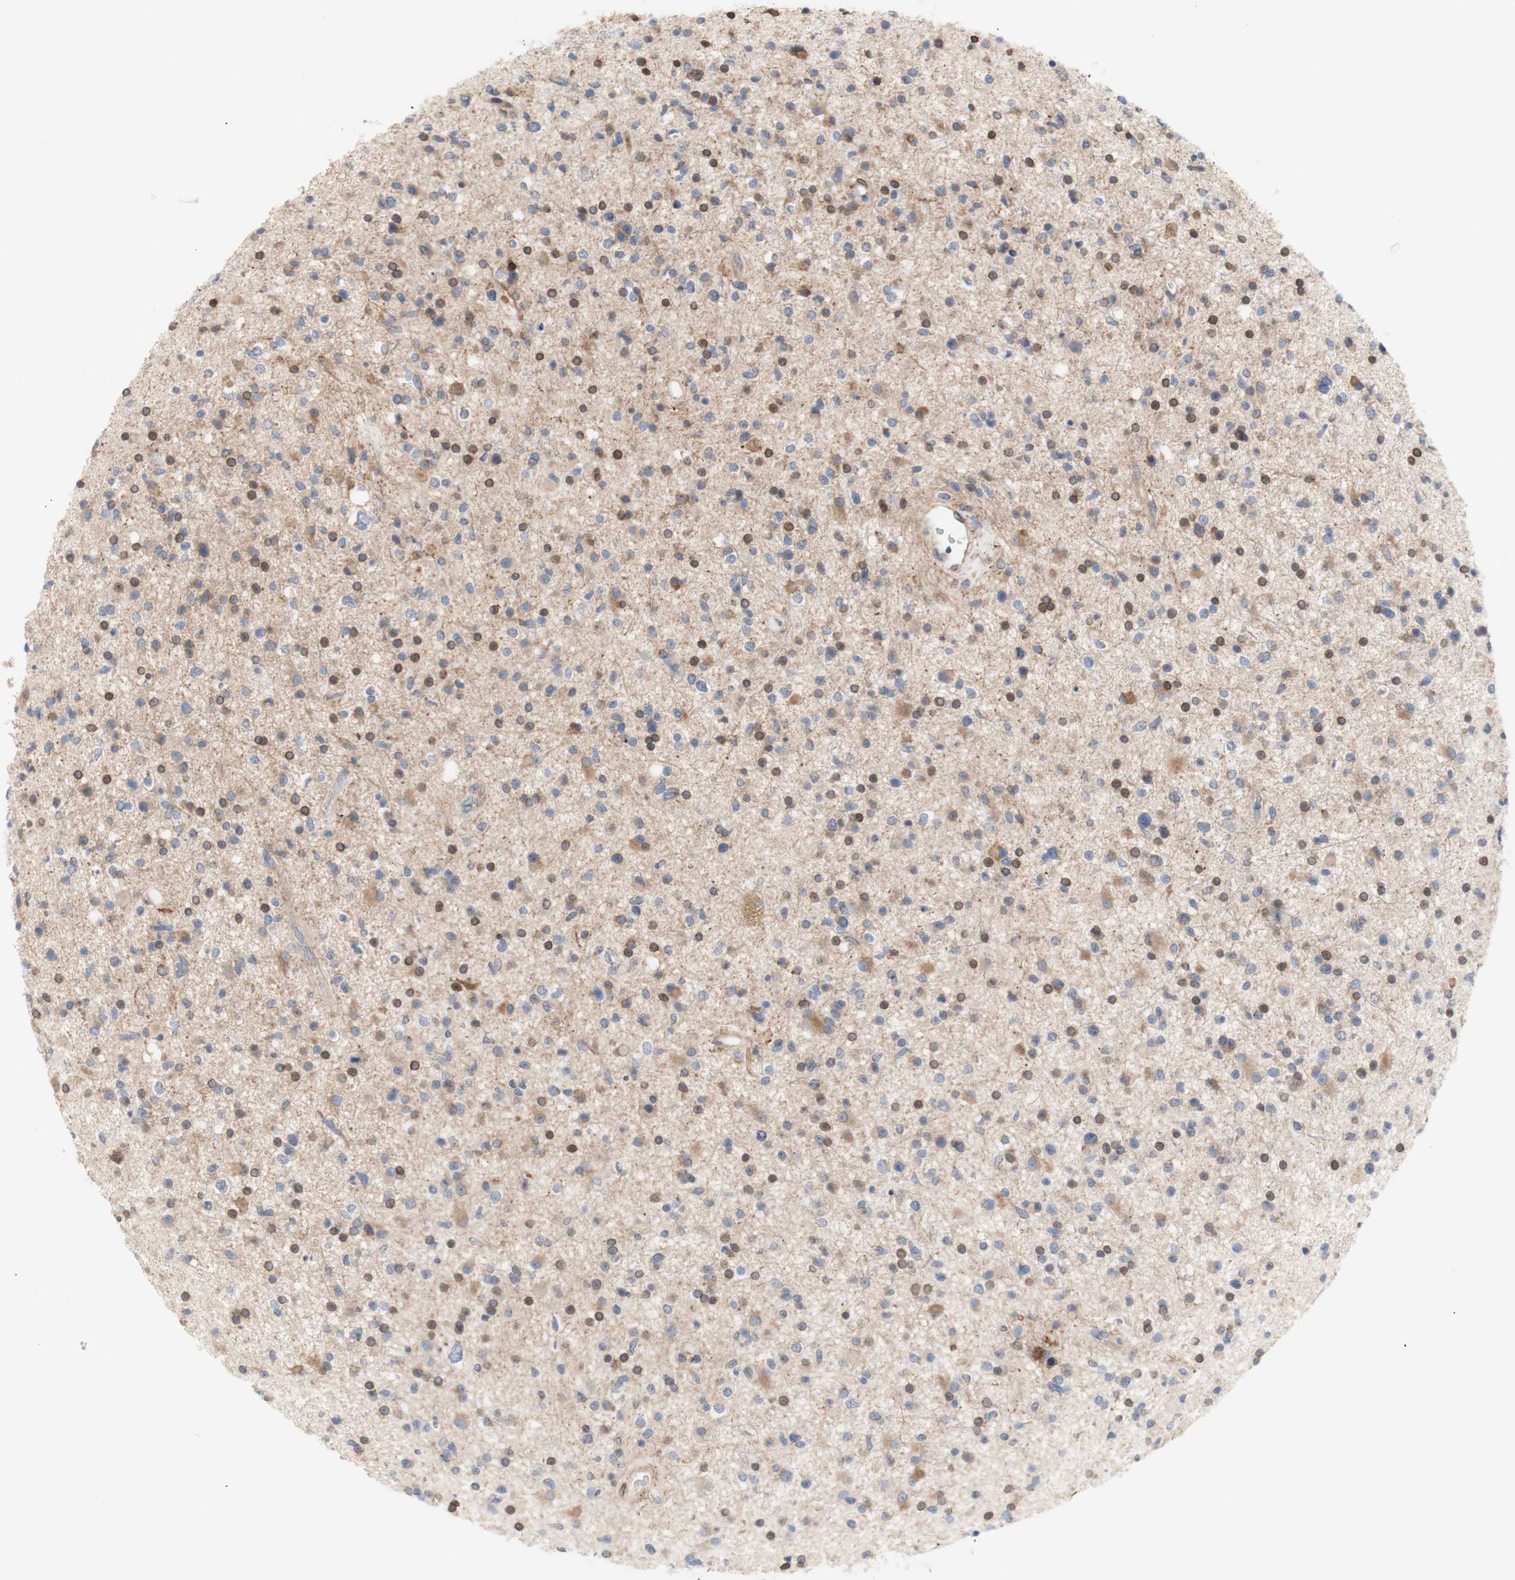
{"staining": {"intensity": "moderate", "quantity": "25%-75%", "location": "cytoplasmic/membranous,nuclear"}, "tissue": "glioma", "cell_type": "Tumor cells", "image_type": "cancer", "snomed": [{"axis": "morphology", "description": "Glioma, malignant, High grade"}, {"axis": "topography", "description": "Brain"}], "caption": "Moderate cytoplasmic/membranous and nuclear positivity is appreciated in approximately 25%-75% of tumor cells in malignant glioma (high-grade).", "gene": "ERLIN1", "patient": {"sex": "male", "age": 33}}